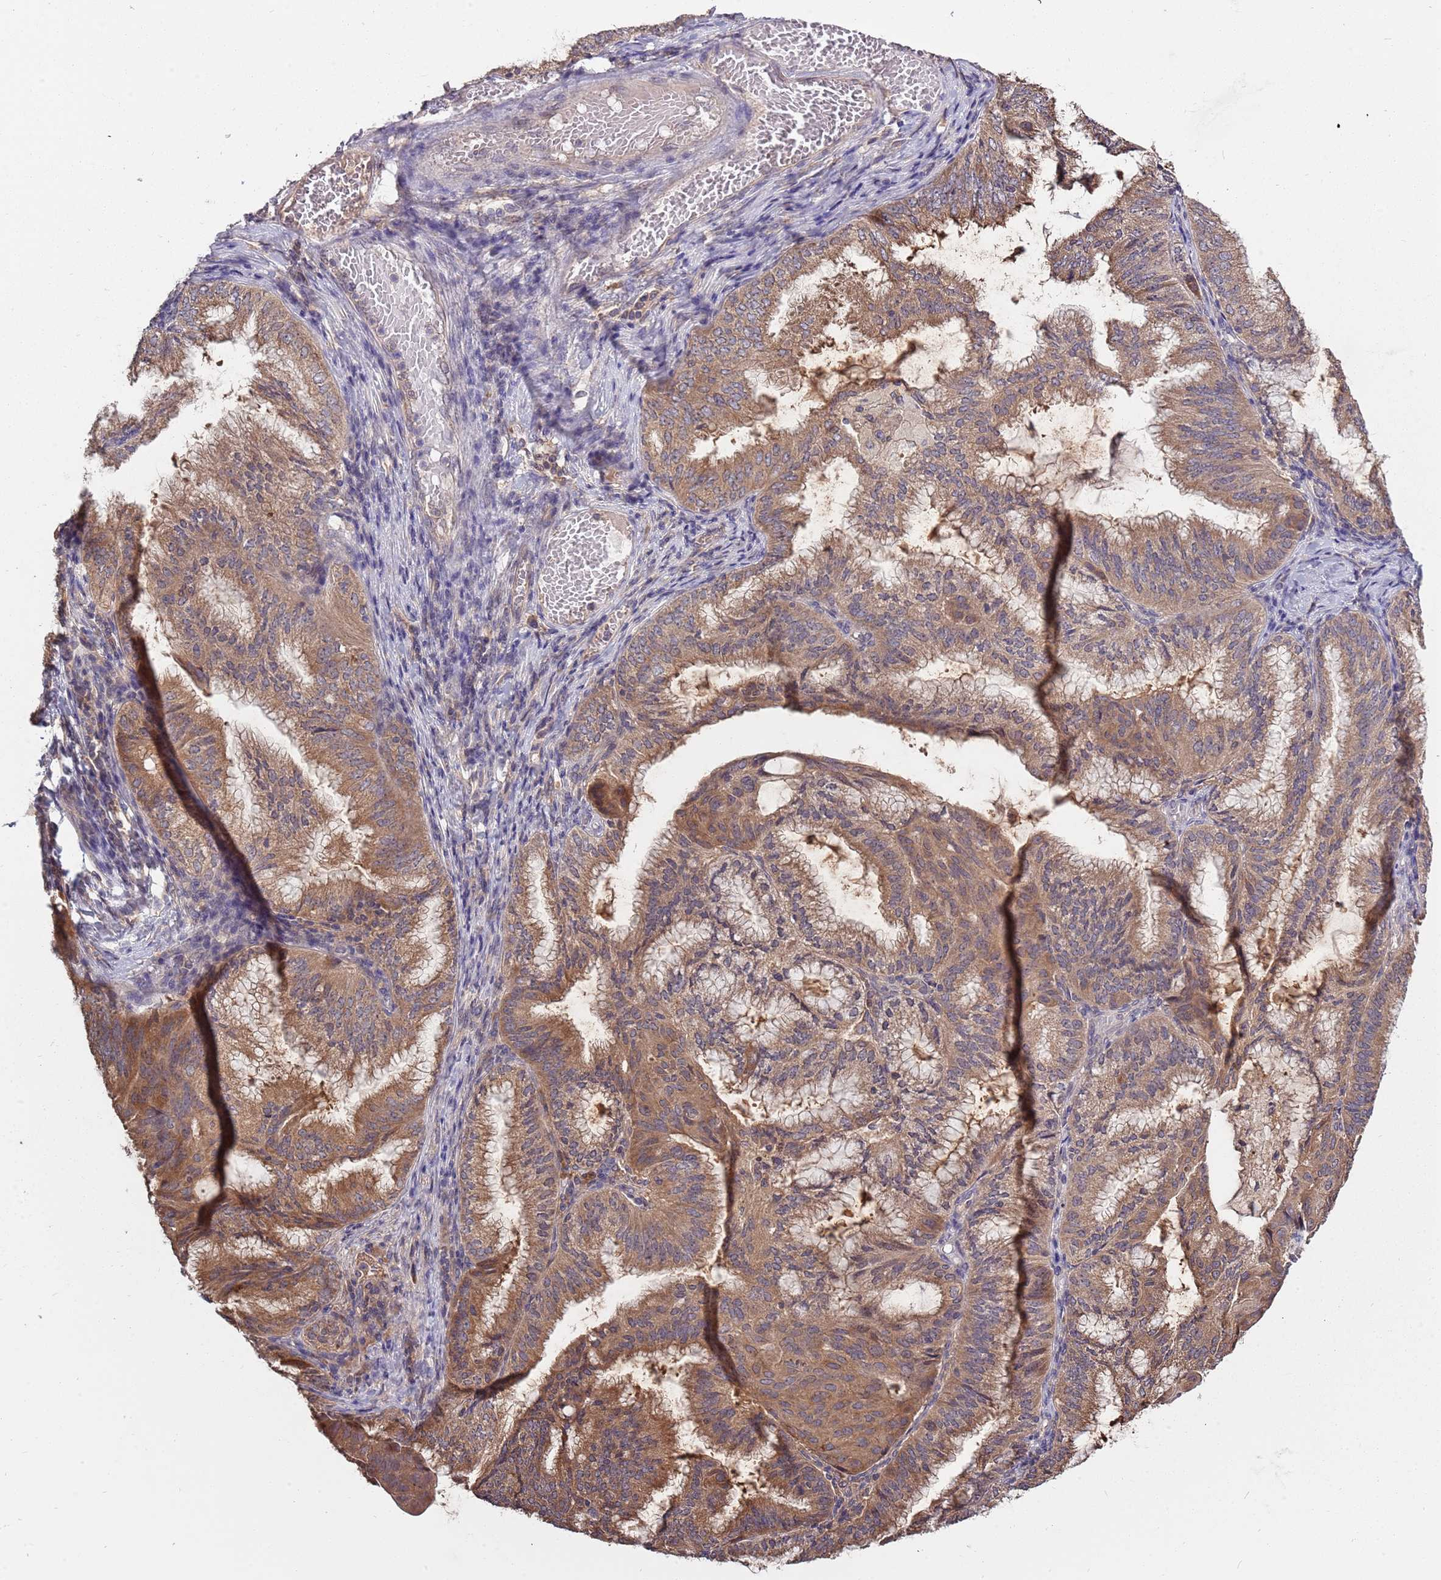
{"staining": {"intensity": "moderate", "quantity": ">75%", "location": "cytoplasmic/membranous"}, "tissue": "endometrial cancer", "cell_type": "Tumor cells", "image_type": "cancer", "snomed": [{"axis": "morphology", "description": "Adenocarcinoma, NOS"}, {"axis": "topography", "description": "Endometrium"}], "caption": "Moderate cytoplasmic/membranous protein expression is appreciated in approximately >75% of tumor cells in adenocarcinoma (endometrial).", "gene": "USP32", "patient": {"sex": "female", "age": 49}}